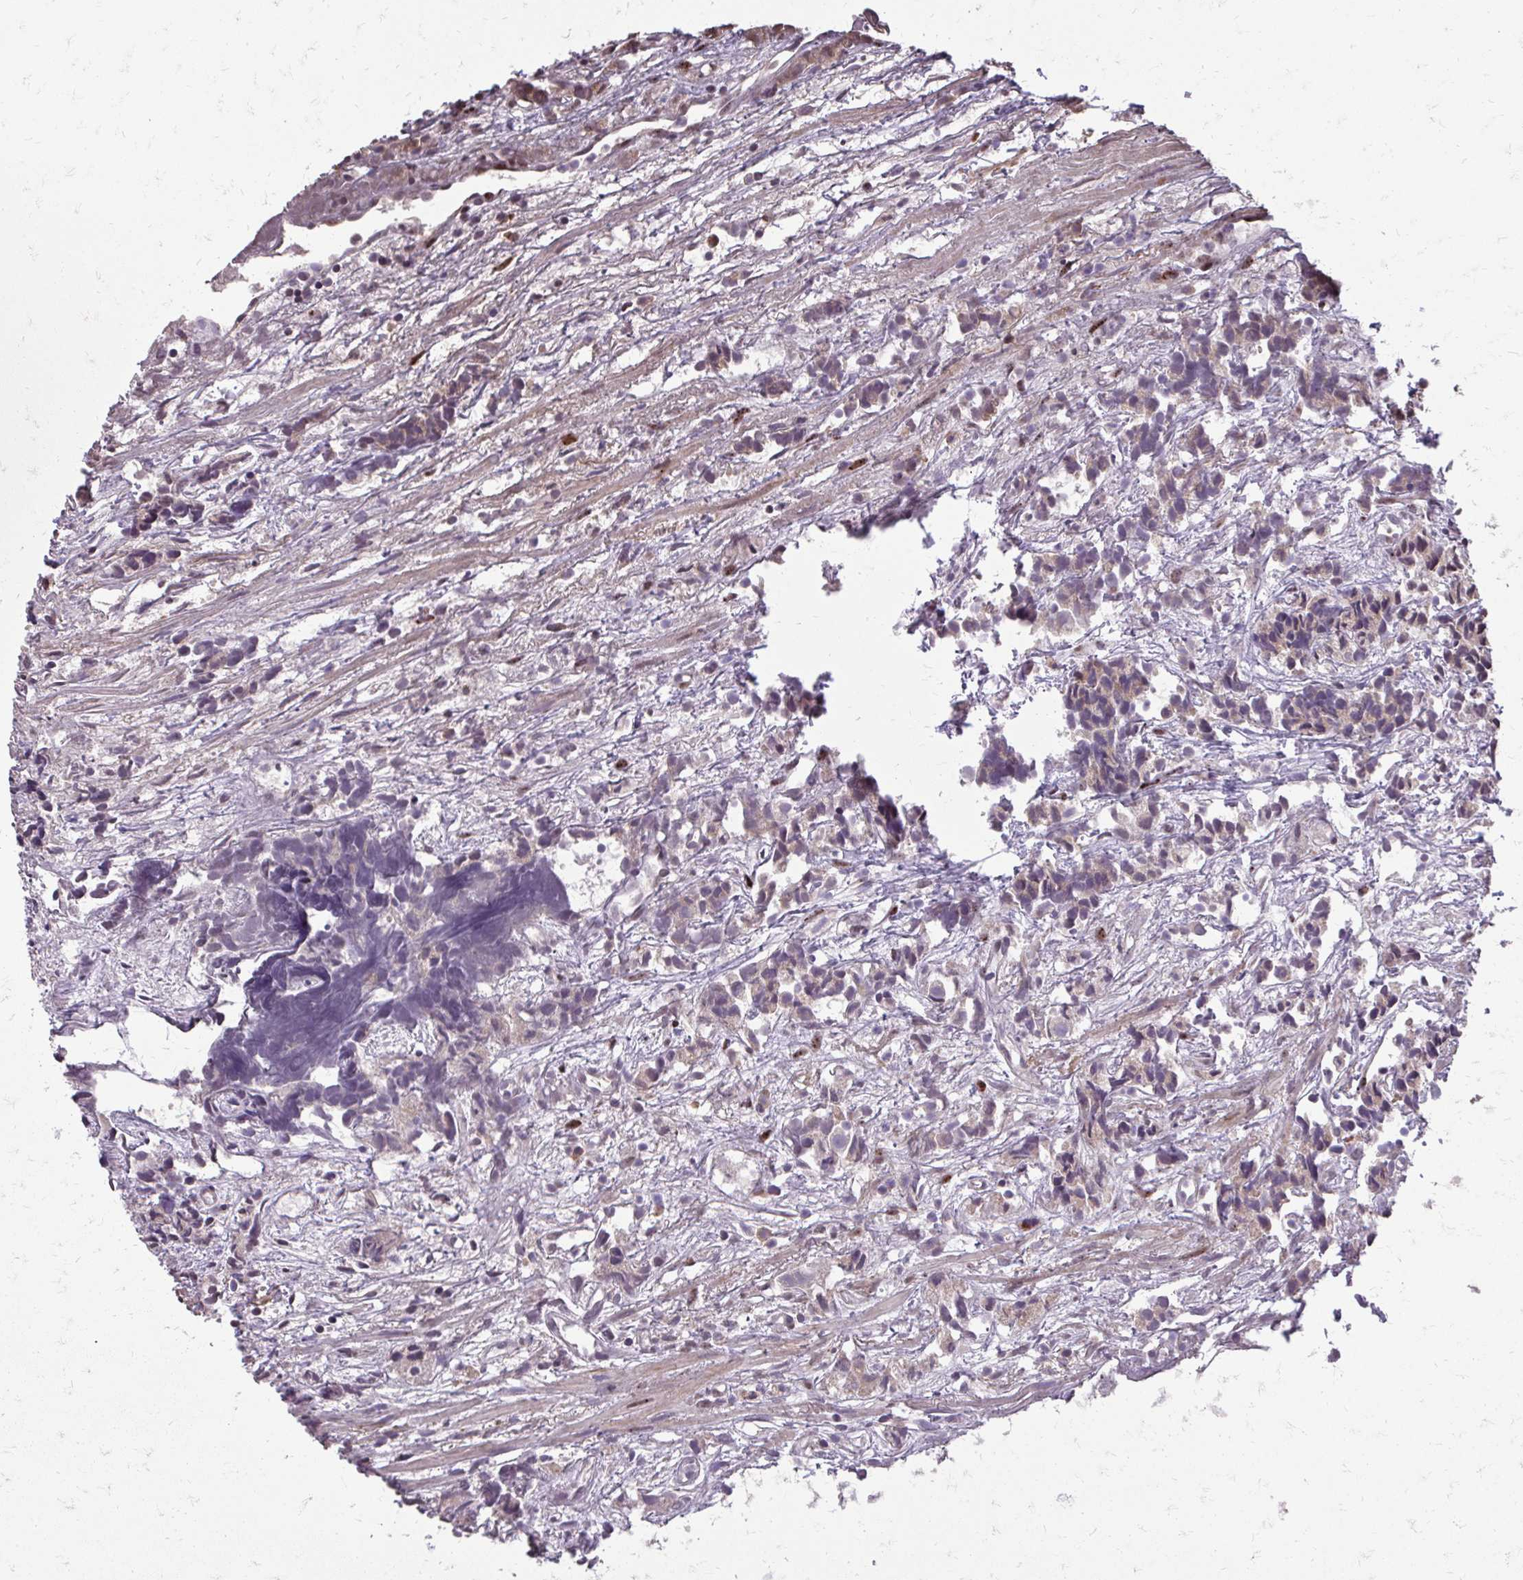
{"staining": {"intensity": "weak", "quantity": "25%-75%", "location": "cytoplasmic/membranous"}, "tissue": "prostate cancer", "cell_type": "Tumor cells", "image_type": "cancer", "snomed": [{"axis": "morphology", "description": "Adenocarcinoma, High grade"}, {"axis": "topography", "description": "Prostate"}], "caption": "Protein staining of high-grade adenocarcinoma (prostate) tissue reveals weak cytoplasmic/membranous positivity in about 25%-75% of tumor cells.", "gene": "FUNDC2", "patient": {"sex": "male", "age": 58}}